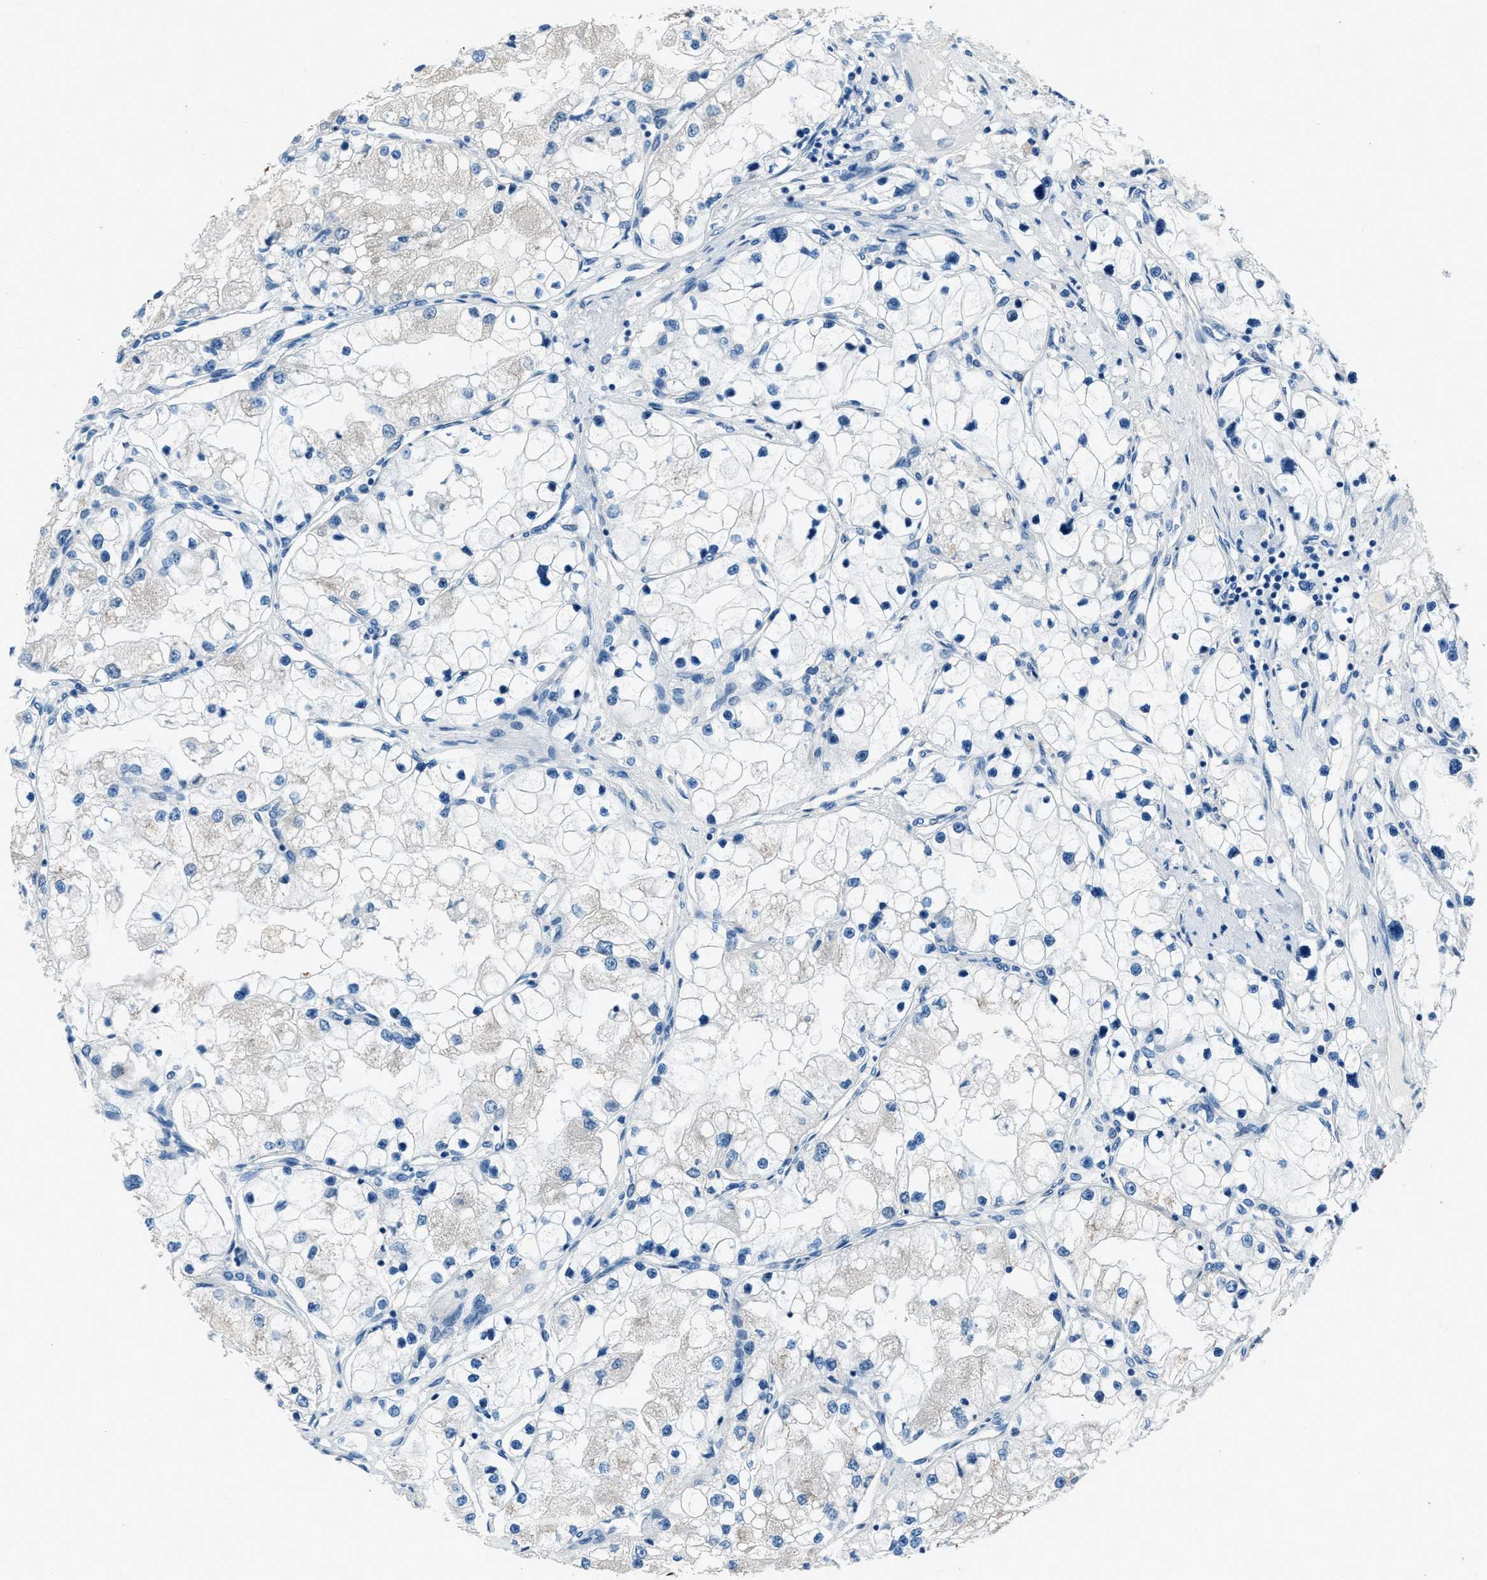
{"staining": {"intensity": "negative", "quantity": "none", "location": "none"}, "tissue": "renal cancer", "cell_type": "Tumor cells", "image_type": "cancer", "snomed": [{"axis": "morphology", "description": "Adenocarcinoma, NOS"}, {"axis": "topography", "description": "Kidney"}], "caption": "Immunohistochemistry photomicrograph of renal adenocarcinoma stained for a protein (brown), which exhibits no positivity in tumor cells. (DAB immunohistochemistry (IHC) visualized using brightfield microscopy, high magnification).", "gene": "AMACR", "patient": {"sex": "male", "age": 68}}